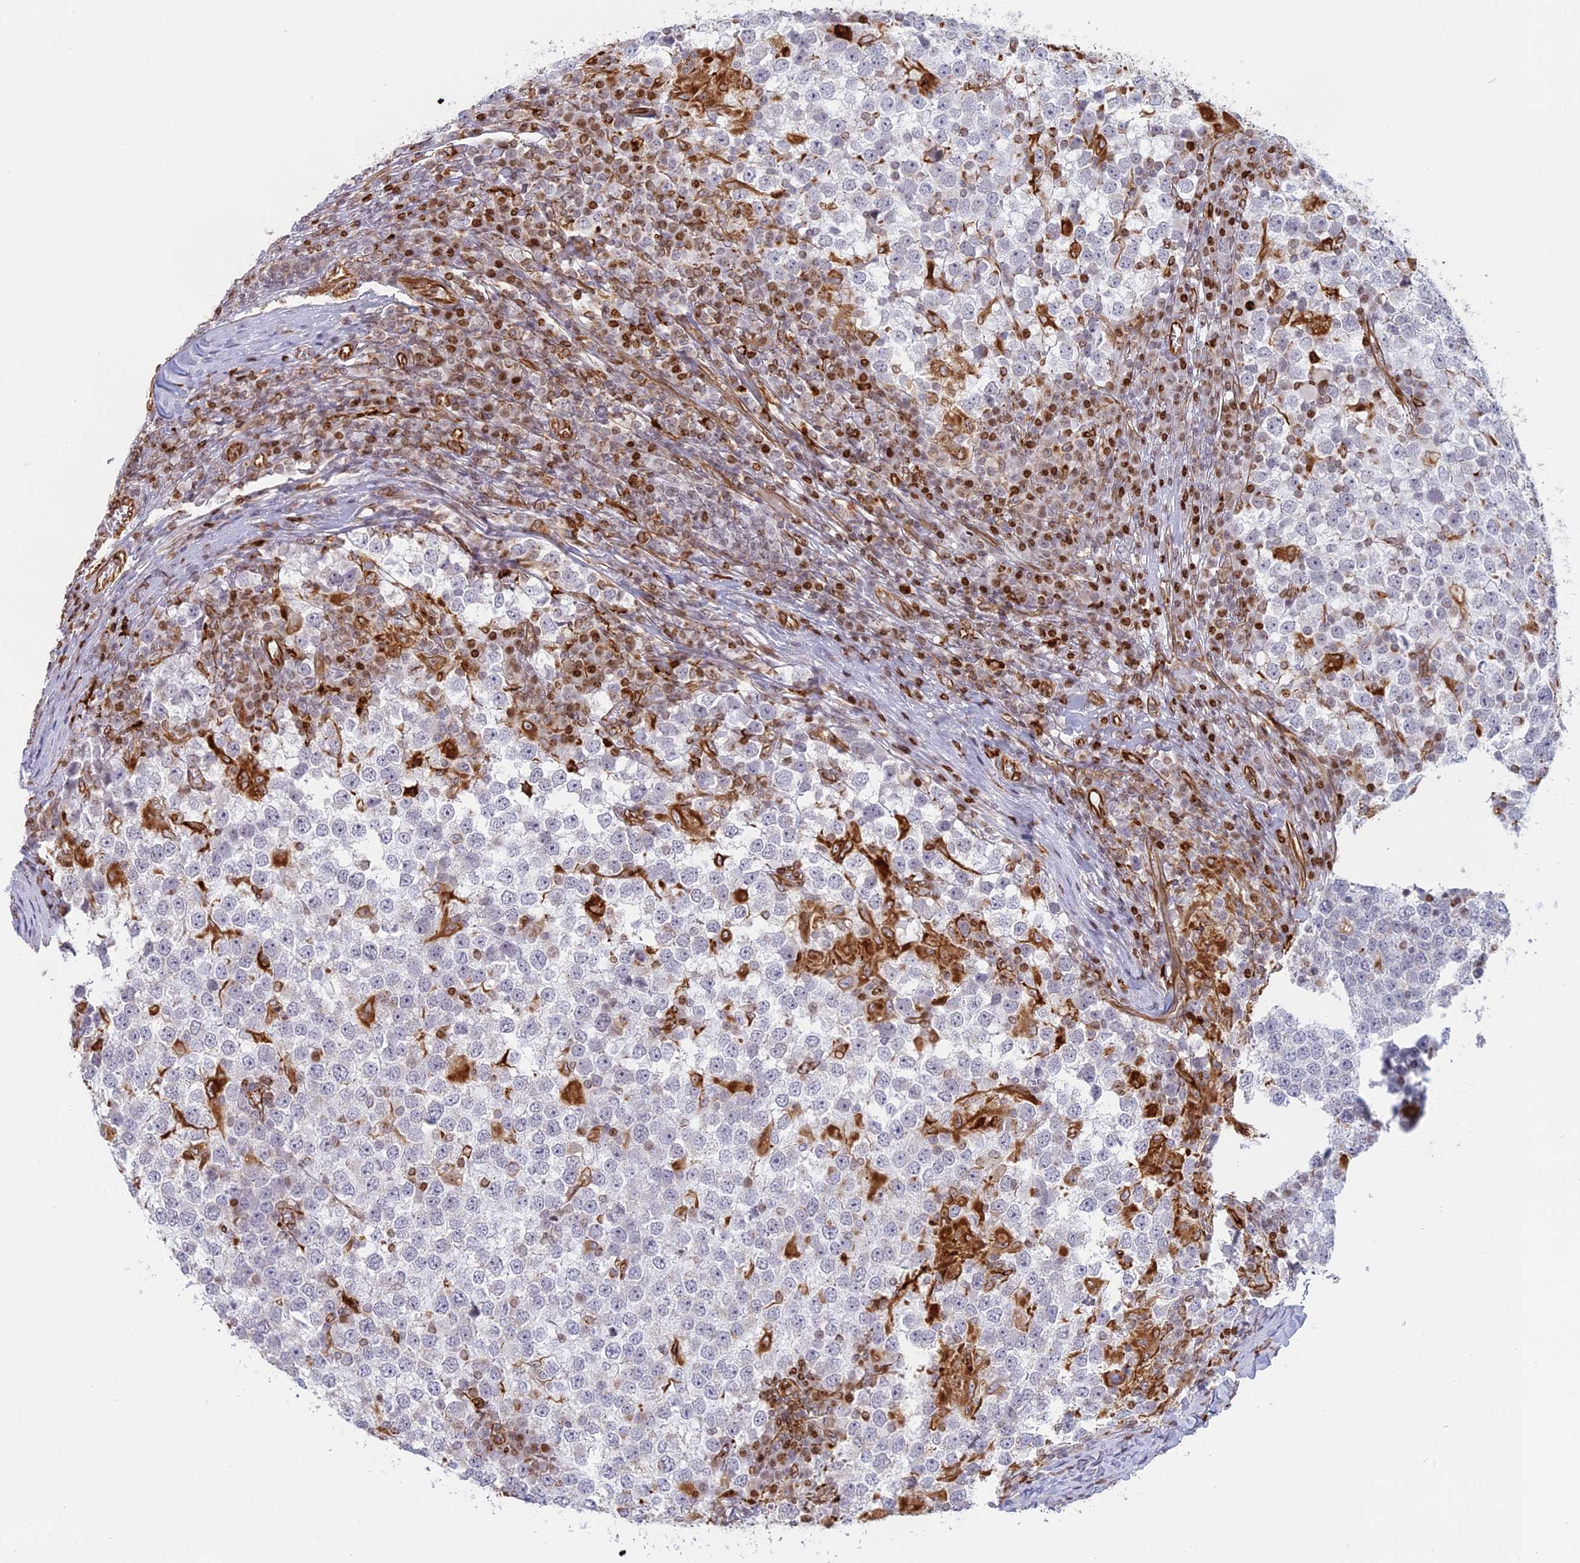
{"staining": {"intensity": "negative", "quantity": "none", "location": "none"}, "tissue": "testis cancer", "cell_type": "Tumor cells", "image_type": "cancer", "snomed": [{"axis": "morphology", "description": "Seminoma, NOS"}, {"axis": "topography", "description": "Testis"}], "caption": "Image shows no protein expression in tumor cells of seminoma (testis) tissue.", "gene": "APOBR", "patient": {"sex": "male", "age": 65}}